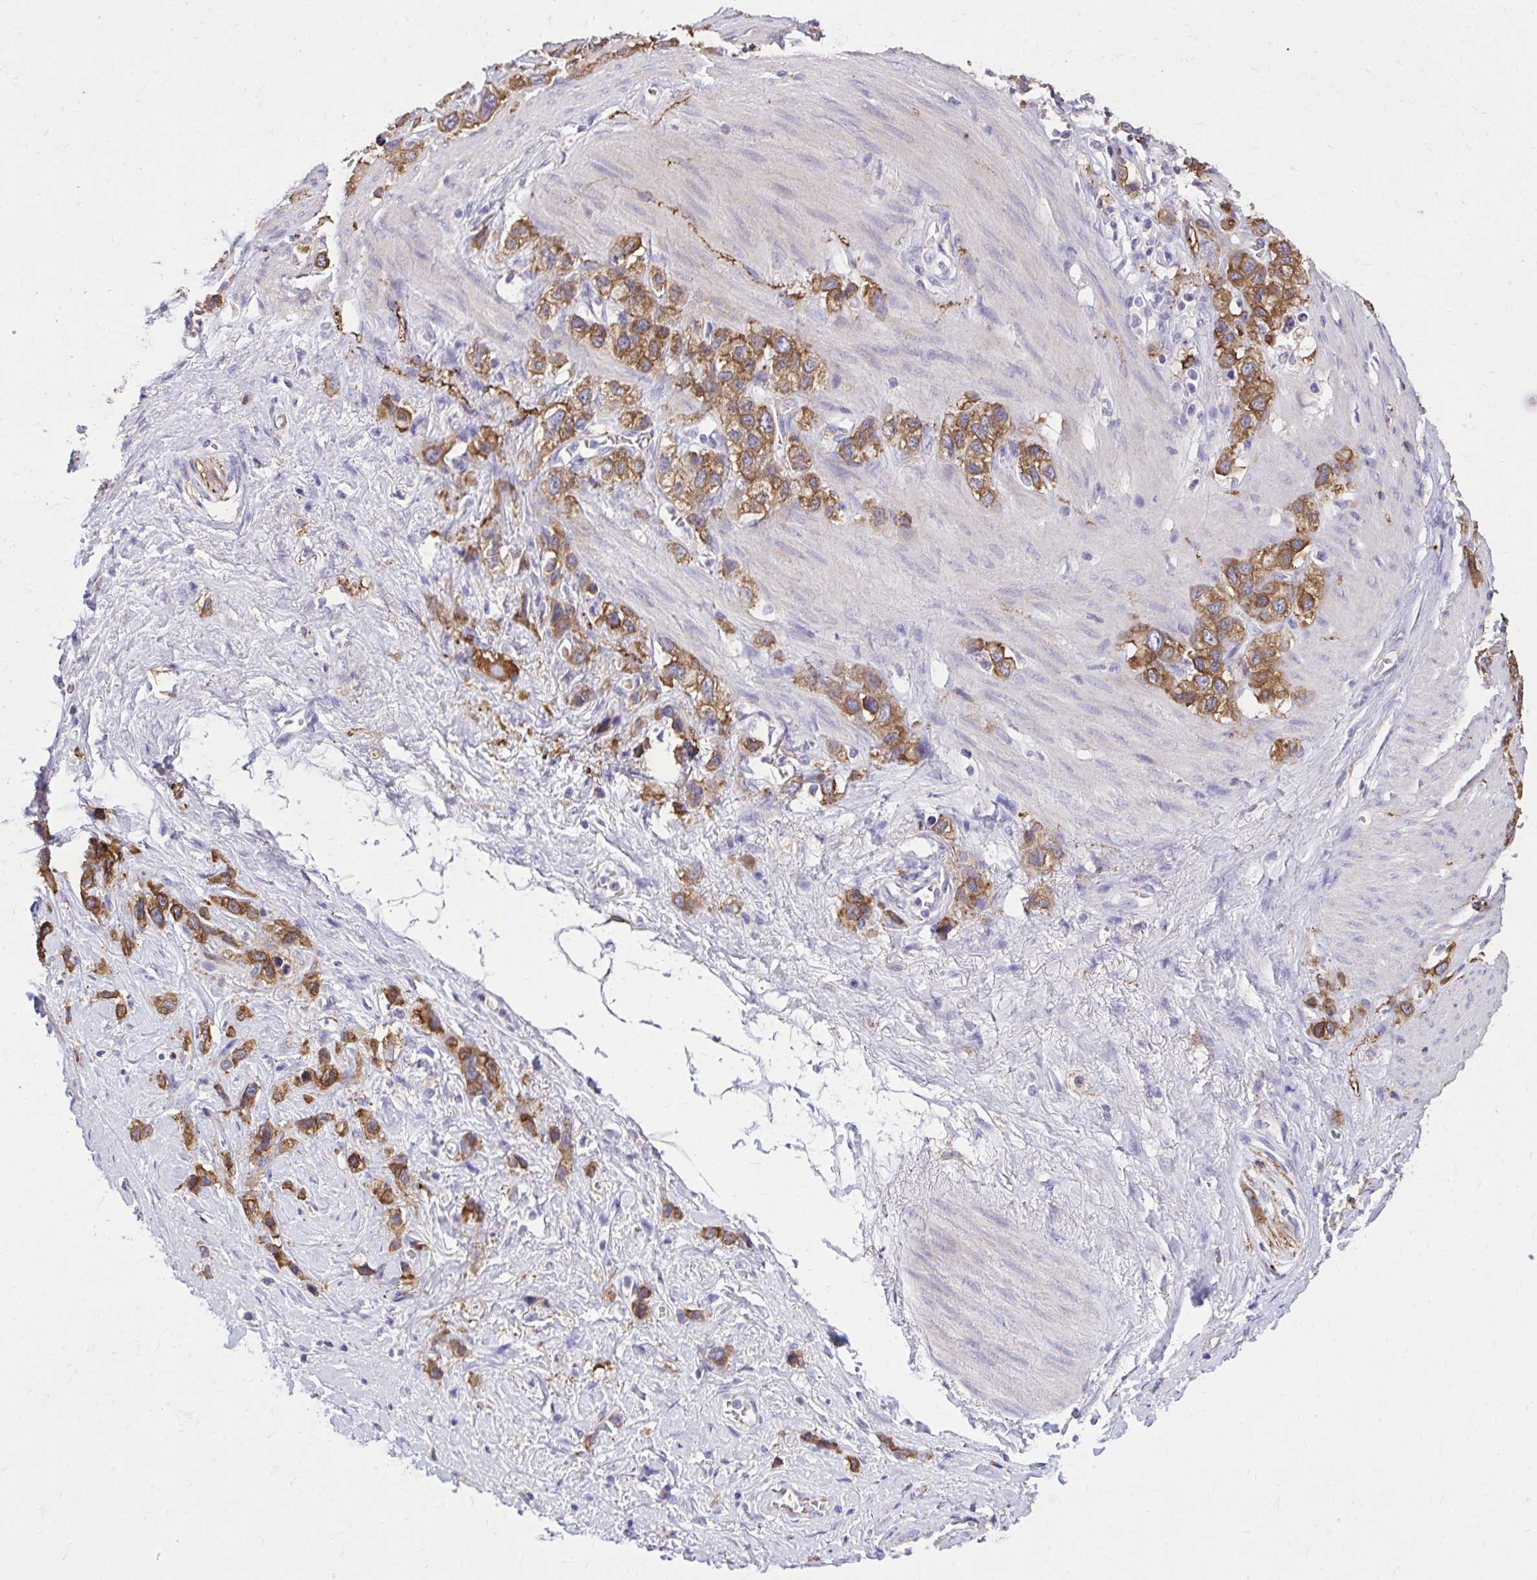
{"staining": {"intensity": "moderate", "quantity": ">75%", "location": "cytoplasmic/membranous"}, "tissue": "stomach cancer", "cell_type": "Tumor cells", "image_type": "cancer", "snomed": [{"axis": "morphology", "description": "Adenocarcinoma, NOS"}, {"axis": "topography", "description": "Stomach"}], "caption": "Adenocarcinoma (stomach) stained with a protein marker reveals moderate staining in tumor cells.", "gene": "EPB41L1", "patient": {"sex": "female", "age": 65}}